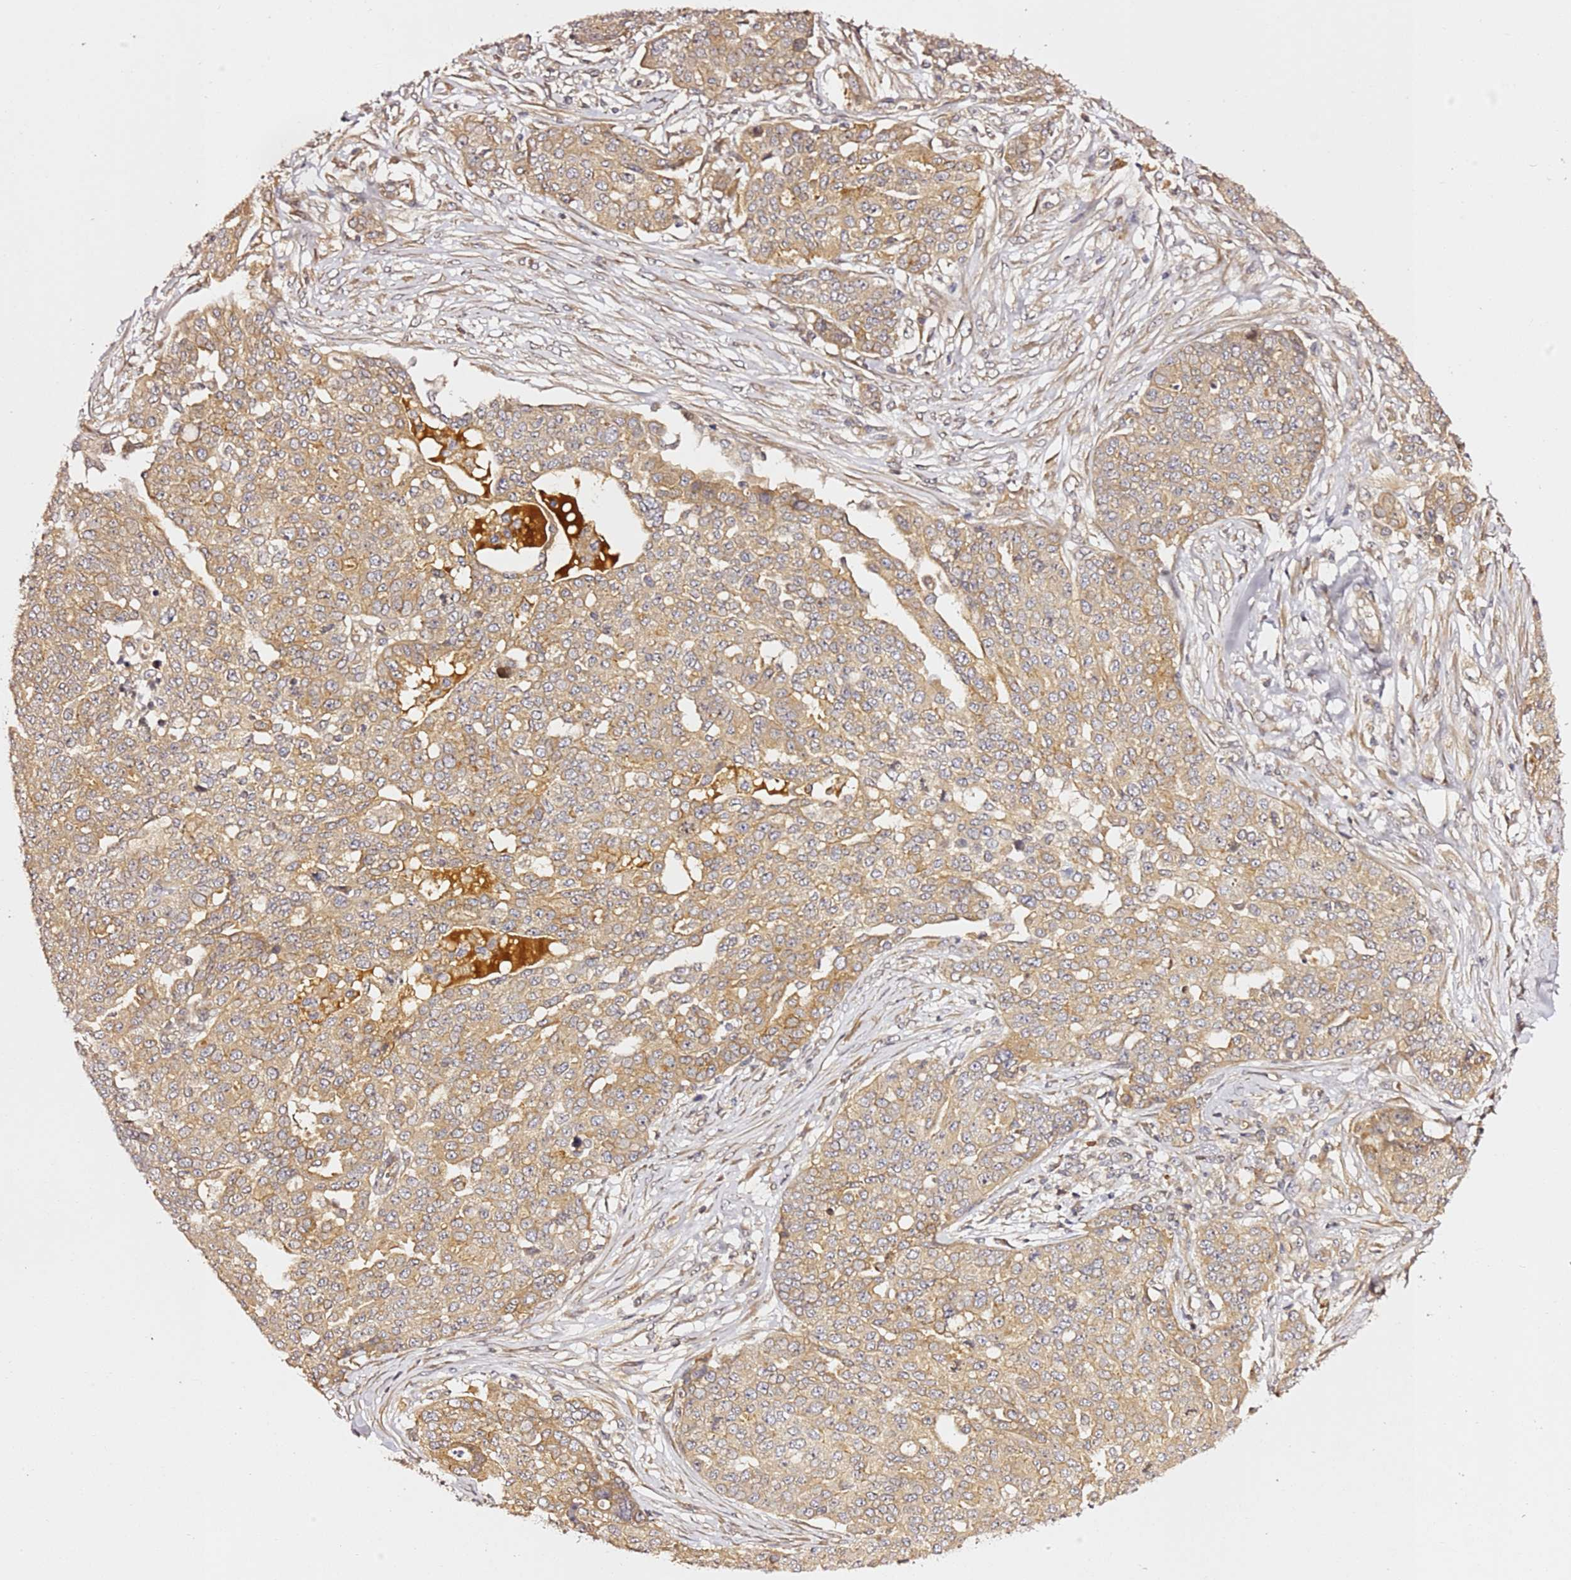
{"staining": {"intensity": "moderate", "quantity": ">75%", "location": "cytoplasmic/membranous"}, "tissue": "ovarian cancer", "cell_type": "Tumor cells", "image_type": "cancer", "snomed": [{"axis": "morphology", "description": "Cystadenocarcinoma, serous, NOS"}, {"axis": "topography", "description": "Soft tissue"}, {"axis": "topography", "description": "Ovary"}], "caption": "Immunohistochemical staining of ovarian serous cystadenocarcinoma reveals medium levels of moderate cytoplasmic/membranous protein positivity in approximately >75% of tumor cells.", "gene": "OSBPL2", "patient": {"sex": "female", "age": 57}}